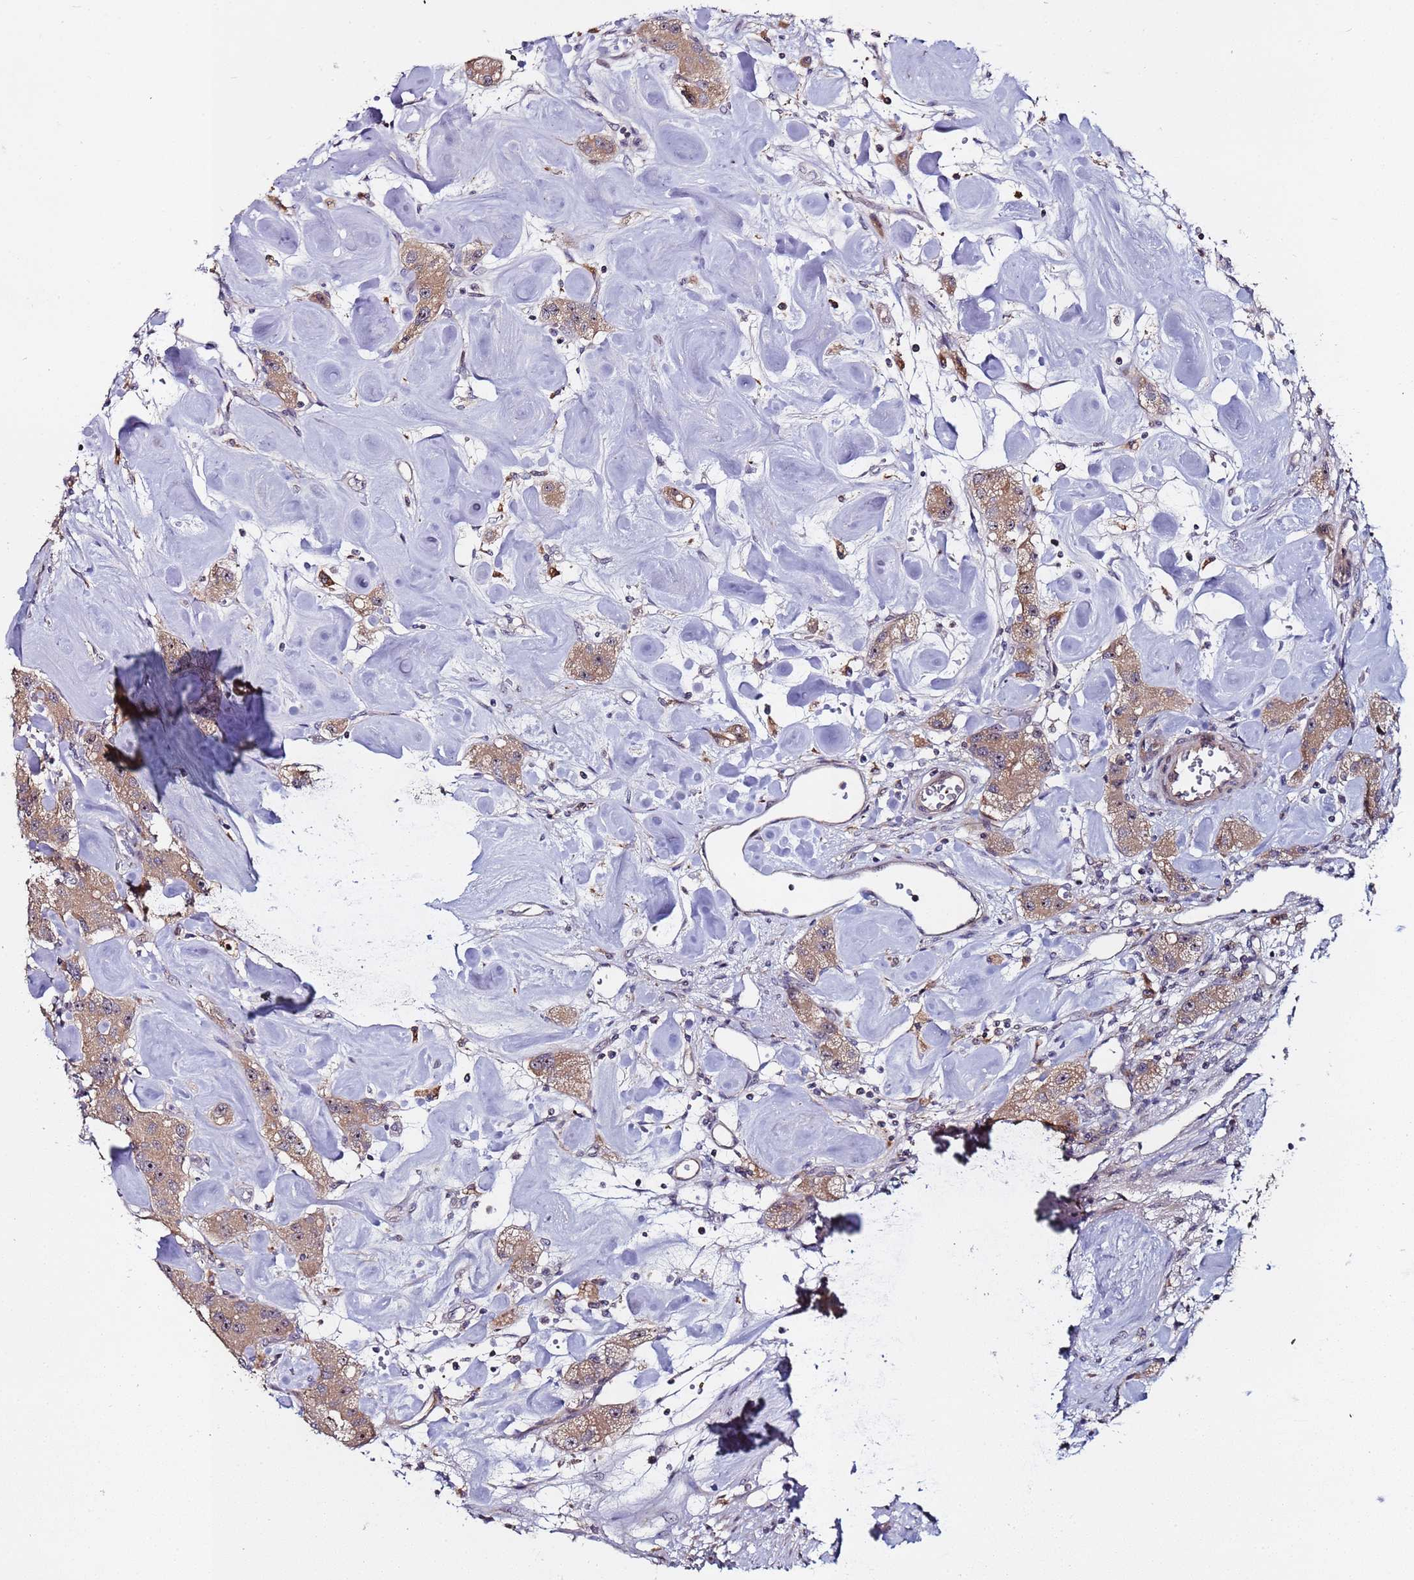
{"staining": {"intensity": "moderate", "quantity": ">75%", "location": "cytoplasmic/membranous,nuclear"}, "tissue": "carcinoid", "cell_type": "Tumor cells", "image_type": "cancer", "snomed": [{"axis": "morphology", "description": "Carcinoid, malignant, NOS"}, {"axis": "topography", "description": "Pancreas"}], "caption": "Immunohistochemistry (IHC) (DAB) staining of human carcinoid reveals moderate cytoplasmic/membranous and nuclear protein expression in about >75% of tumor cells. The protein is shown in brown color, while the nuclei are stained blue.", "gene": "KRI1", "patient": {"sex": "male", "age": 41}}